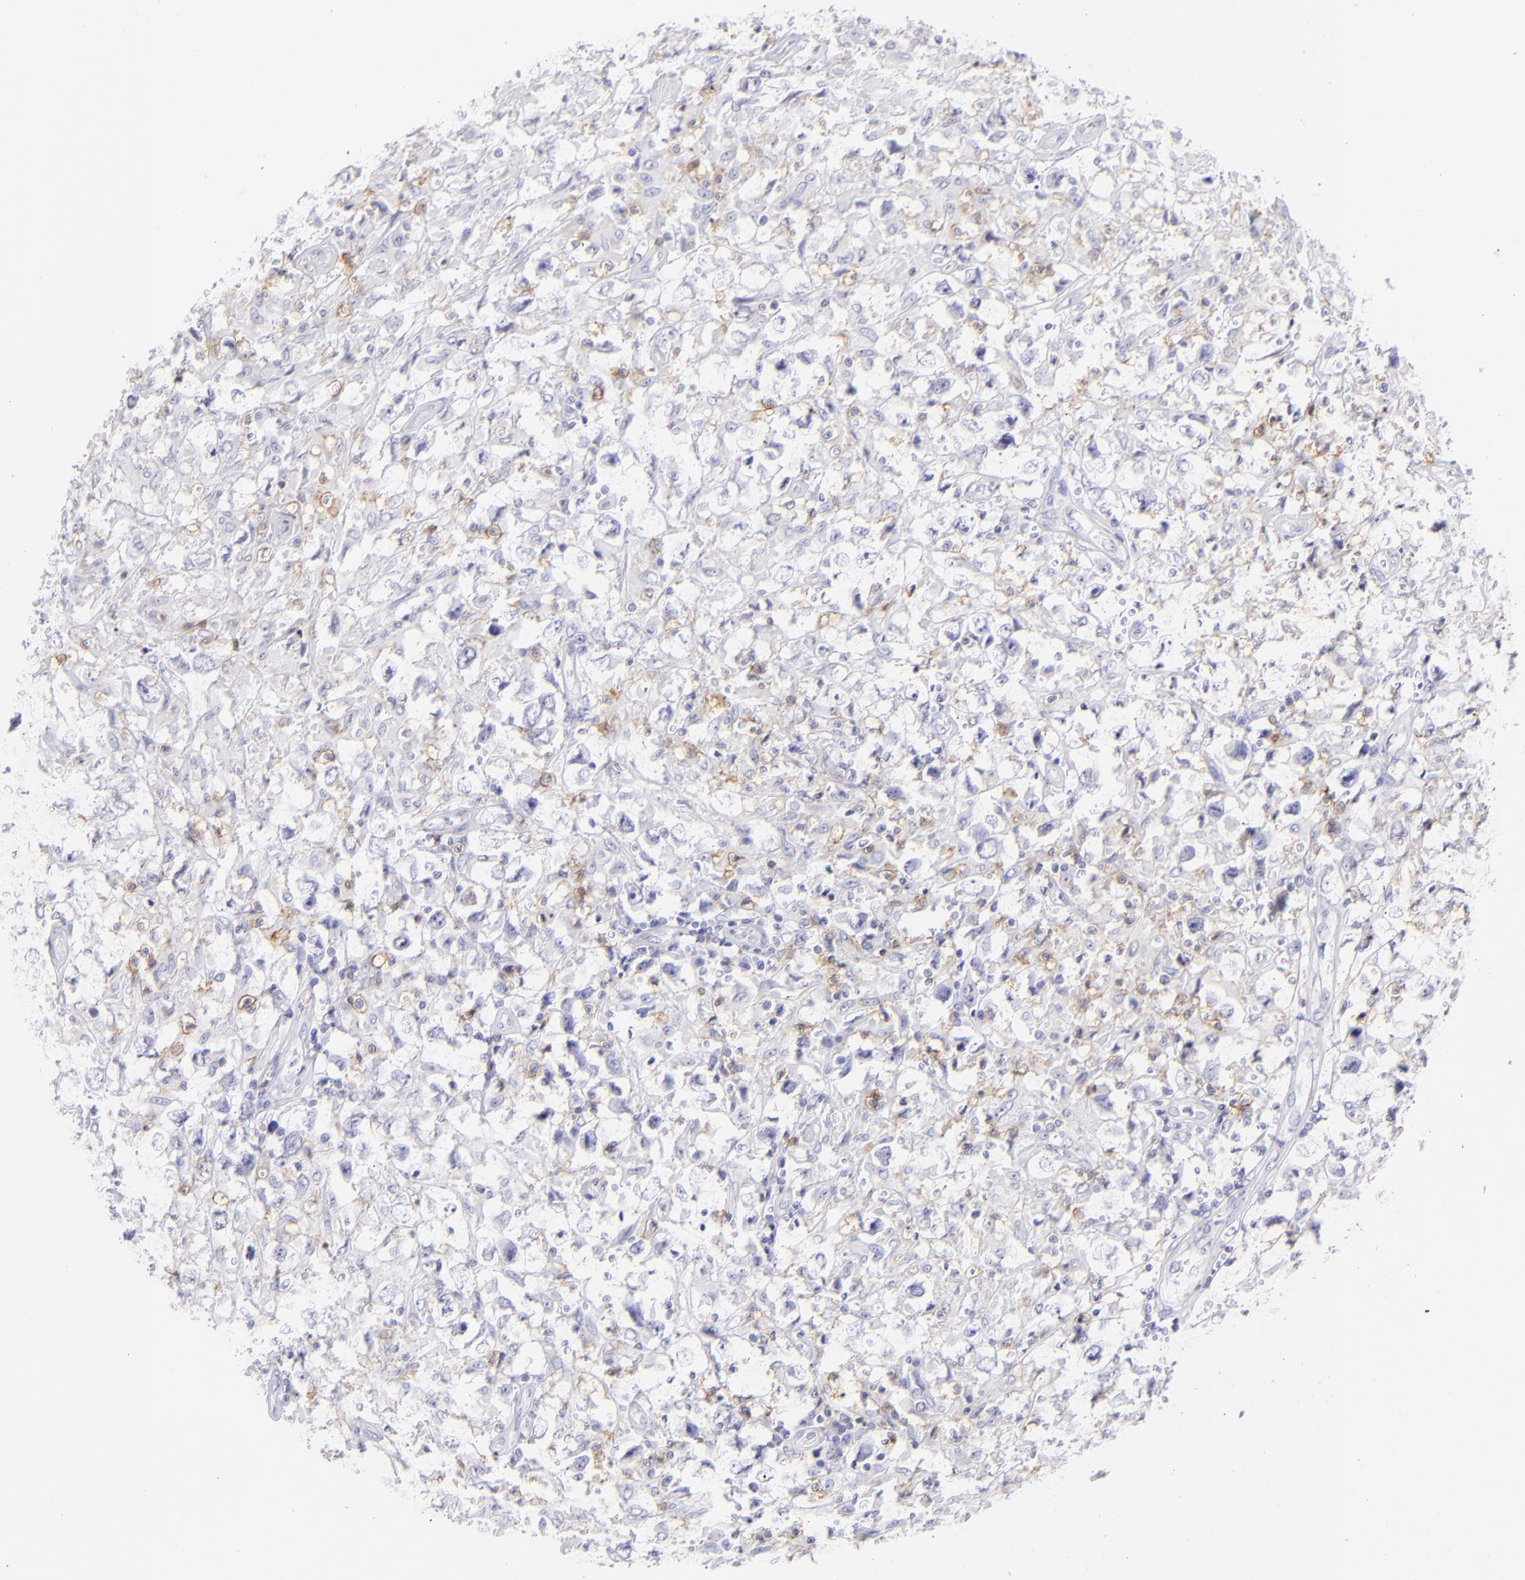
{"staining": {"intensity": "weak", "quantity": "<25%", "location": "cytoplasmic/membranous"}, "tissue": "testis cancer", "cell_type": "Tumor cells", "image_type": "cancer", "snomed": [{"axis": "morphology", "description": "Seminoma, NOS"}, {"axis": "topography", "description": "Testis"}], "caption": "Human seminoma (testis) stained for a protein using IHC reveals no positivity in tumor cells.", "gene": "CD69", "patient": {"sex": "male", "age": 34}}